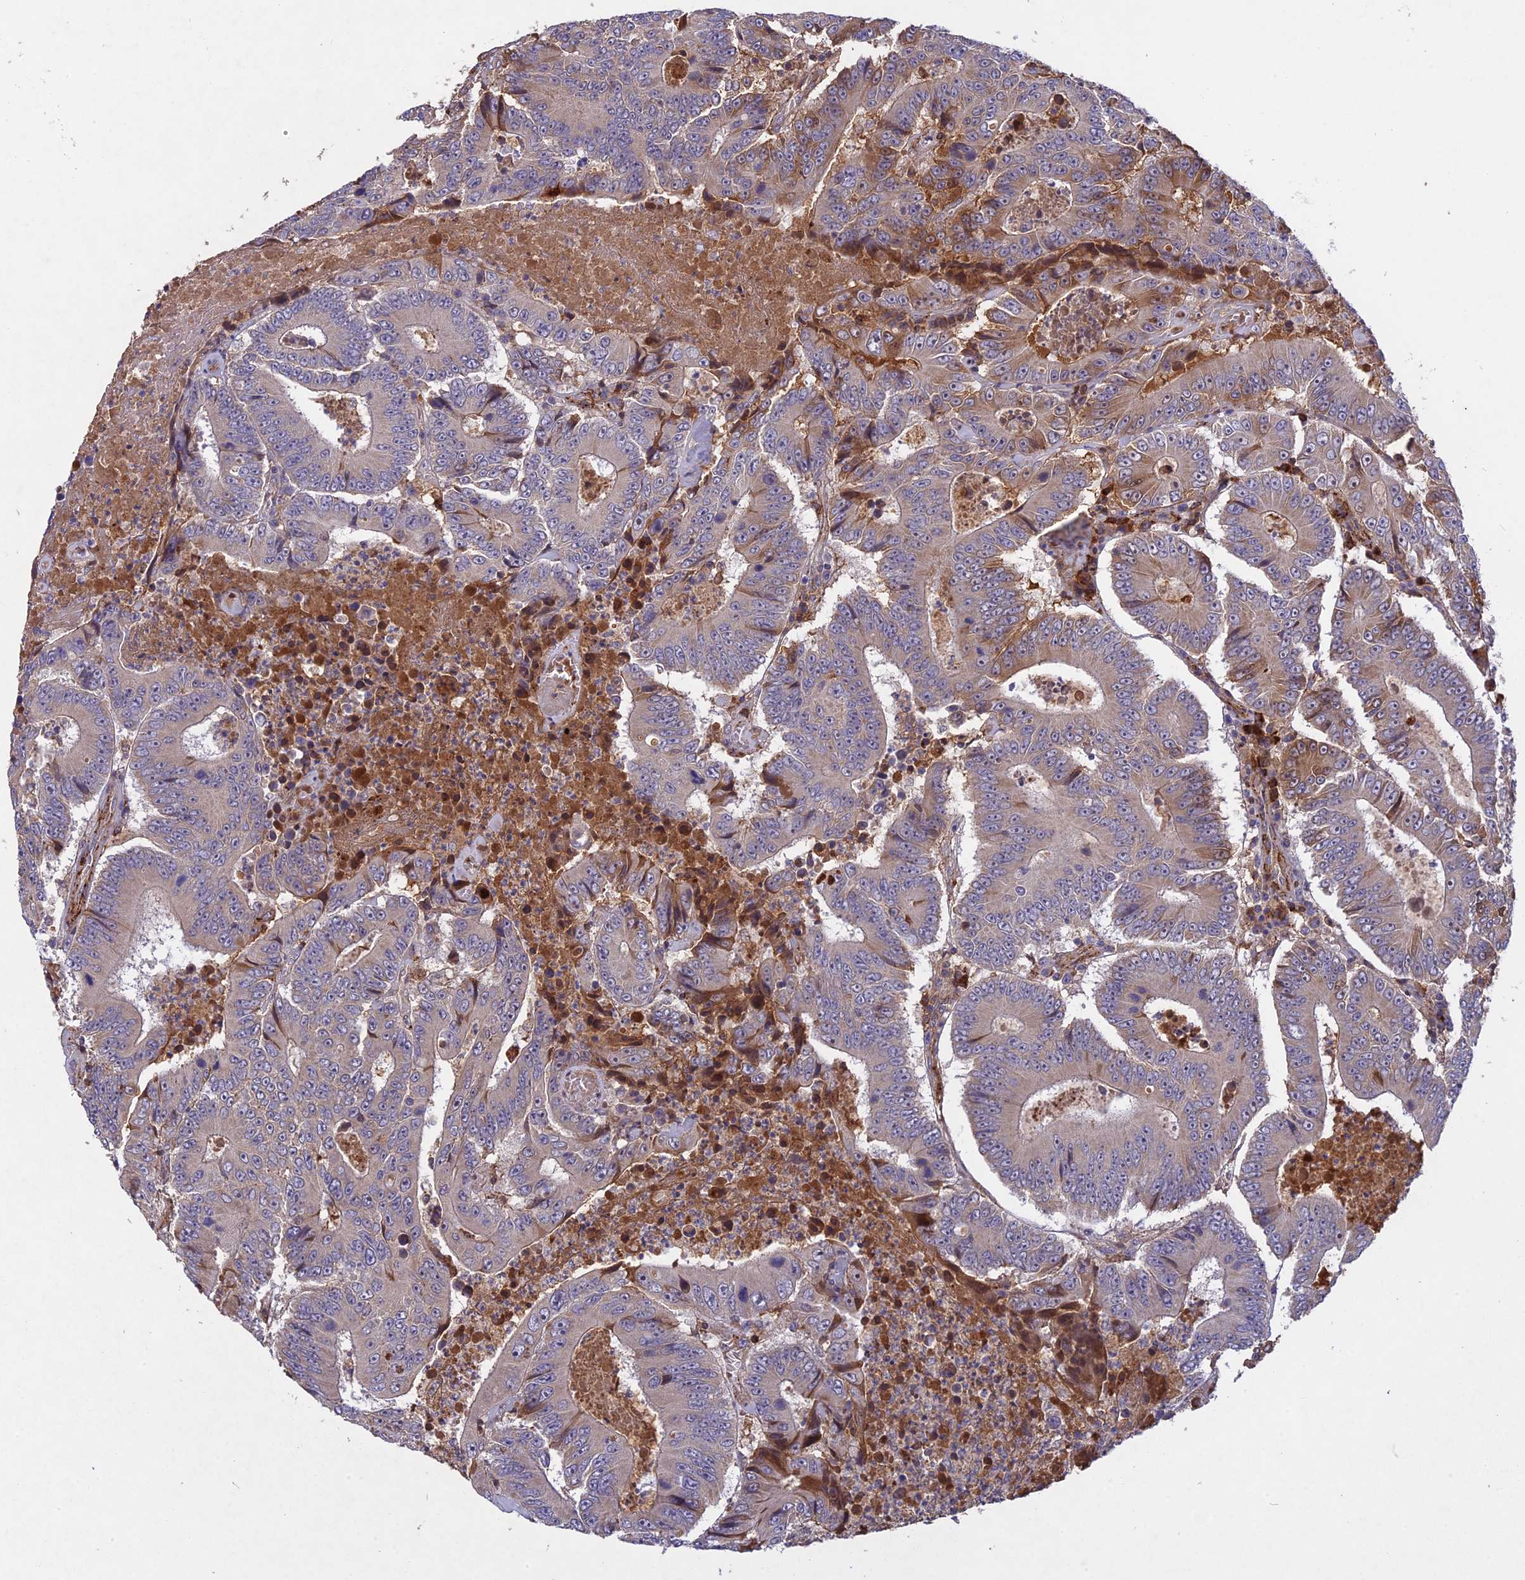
{"staining": {"intensity": "weak", "quantity": "<25%", "location": "cytoplasmic/membranous"}, "tissue": "colorectal cancer", "cell_type": "Tumor cells", "image_type": "cancer", "snomed": [{"axis": "morphology", "description": "Adenocarcinoma, NOS"}, {"axis": "topography", "description": "Colon"}], "caption": "There is no significant expression in tumor cells of colorectal cancer.", "gene": "ADO", "patient": {"sex": "male", "age": 83}}